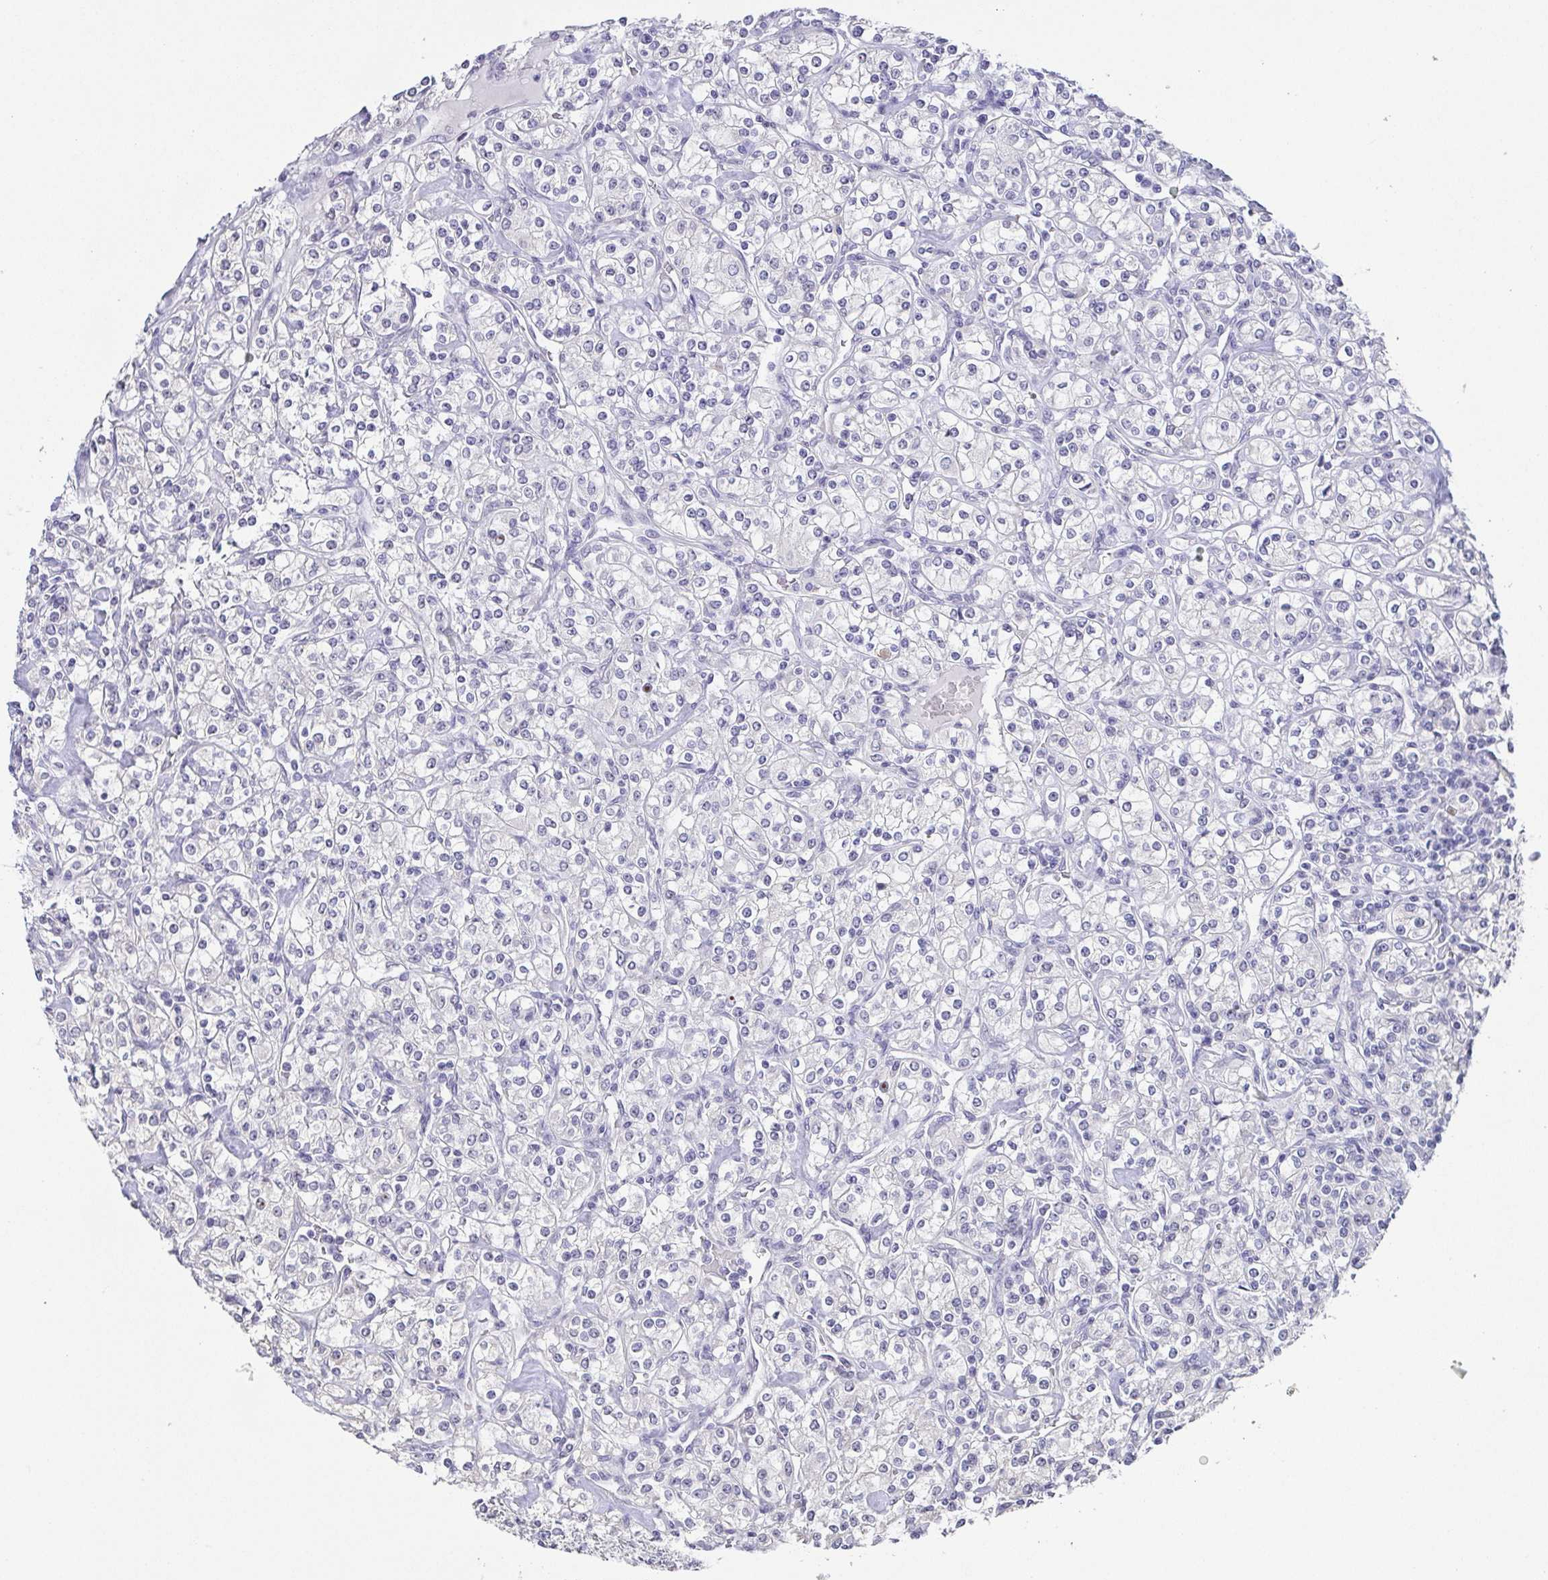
{"staining": {"intensity": "negative", "quantity": "none", "location": "none"}, "tissue": "renal cancer", "cell_type": "Tumor cells", "image_type": "cancer", "snomed": [{"axis": "morphology", "description": "Adenocarcinoma, NOS"}, {"axis": "topography", "description": "Kidney"}], "caption": "Immunohistochemical staining of human adenocarcinoma (renal) reveals no significant staining in tumor cells.", "gene": "NEFH", "patient": {"sex": "male", "age": 77}}